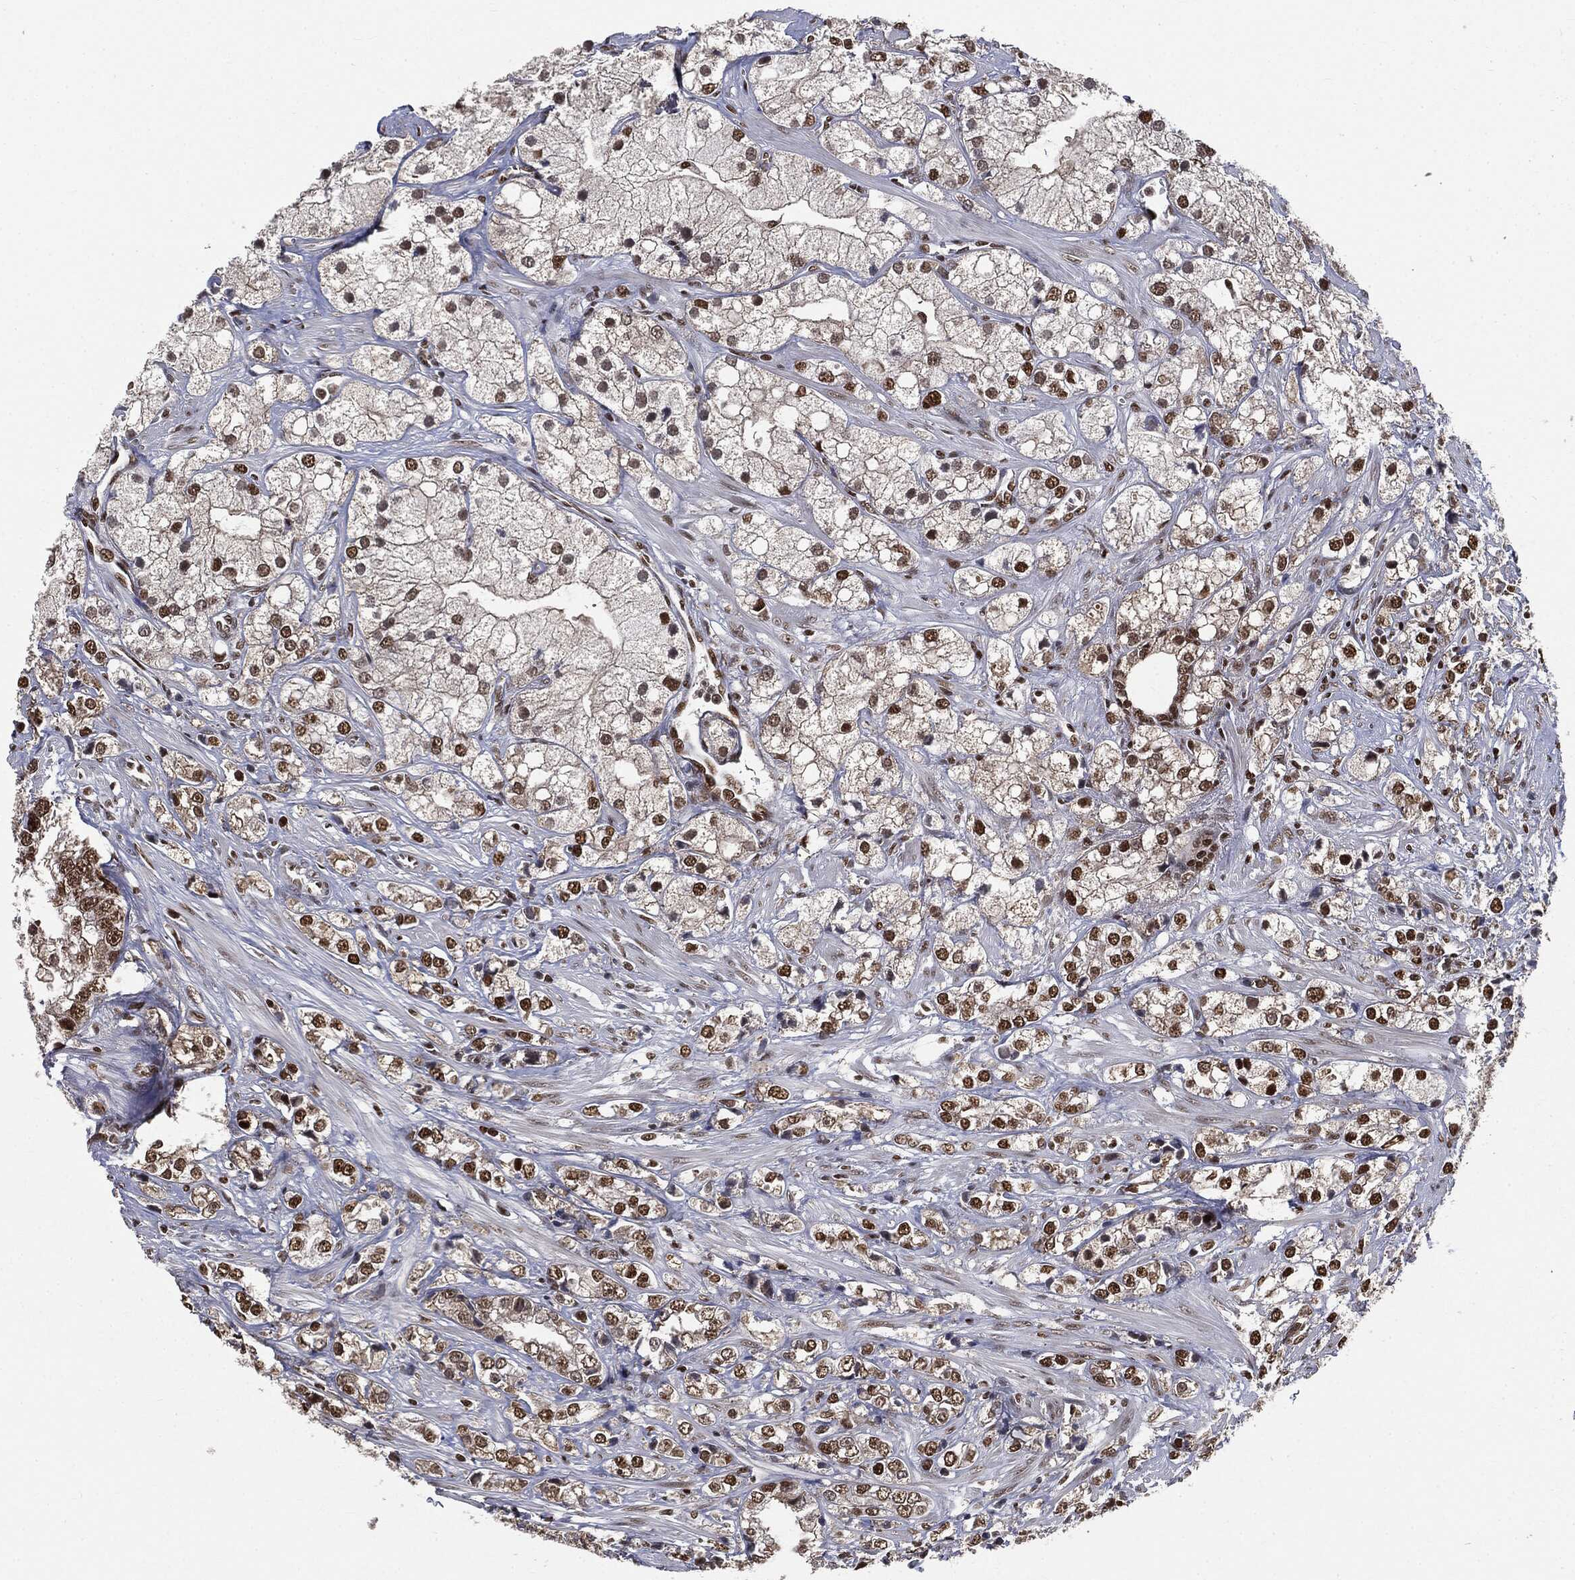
{"staining": {"intensity": "strong", "quantity": ">75%", "location": "nuclear"}, "tissue": "prostate cancer", "cell_type": "Tumor cells", "image_type": "cancer", "snomed": [{"axis": "morphology", "description": "Adenocarcinoma, NOS"}, {"axis": "topography", "description": "Prostate and seminal vesicle, NOS"}, {"axis": "topography", "description": "Prostate"}], "caption": "A histopathology image showing strong nuclear expression in approximately >75% of tumor cells in prostate cancer, as visualized by brown immunohistochemical staining.", "gene": "DPH2", "patient": {"sex": "male", "age": 79}}